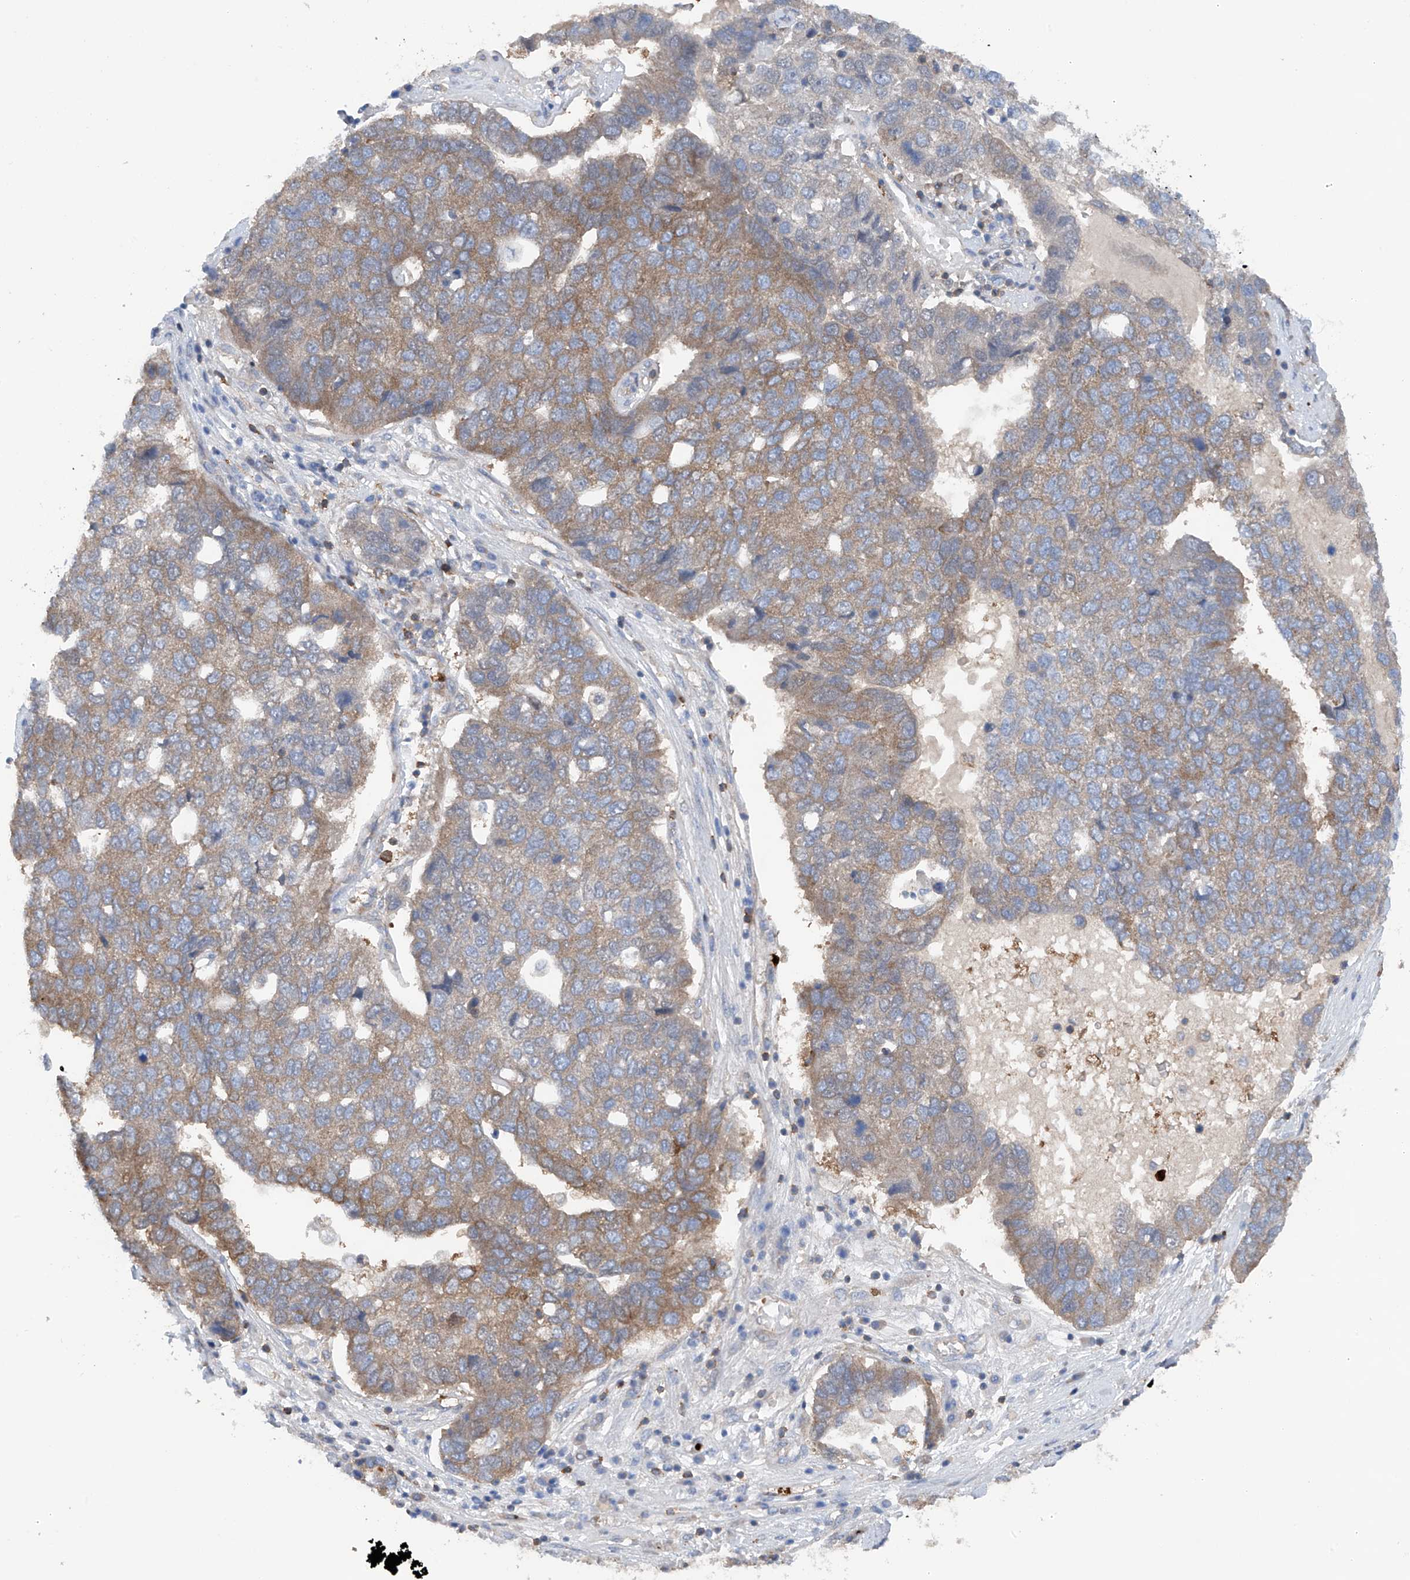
{"staining": {"intensity": "moderate", "quantity": "25%-75%", "location": "cytoplasmic/membranous"}, "tissue": "pancreatic cancer", "cell_type": "Tumor cells", "image_type": "cancer", "snomed": [{"axis": "morphology", "description": "Adenocarcinoma, NOS"}, {"axis": "topography", "description": "Pancreas"}], "caption": "This micrograph shows pancreatic cancer stained with immunohistochemistry (IHC) to label a protein in brown. The cytoplasmic/membranous of tumor cells show moderate positivity for the protein. Nuclei are counter-stained blue.", "gene": "PHACTR2", "patient": {"sex": "female", "age": 61}}